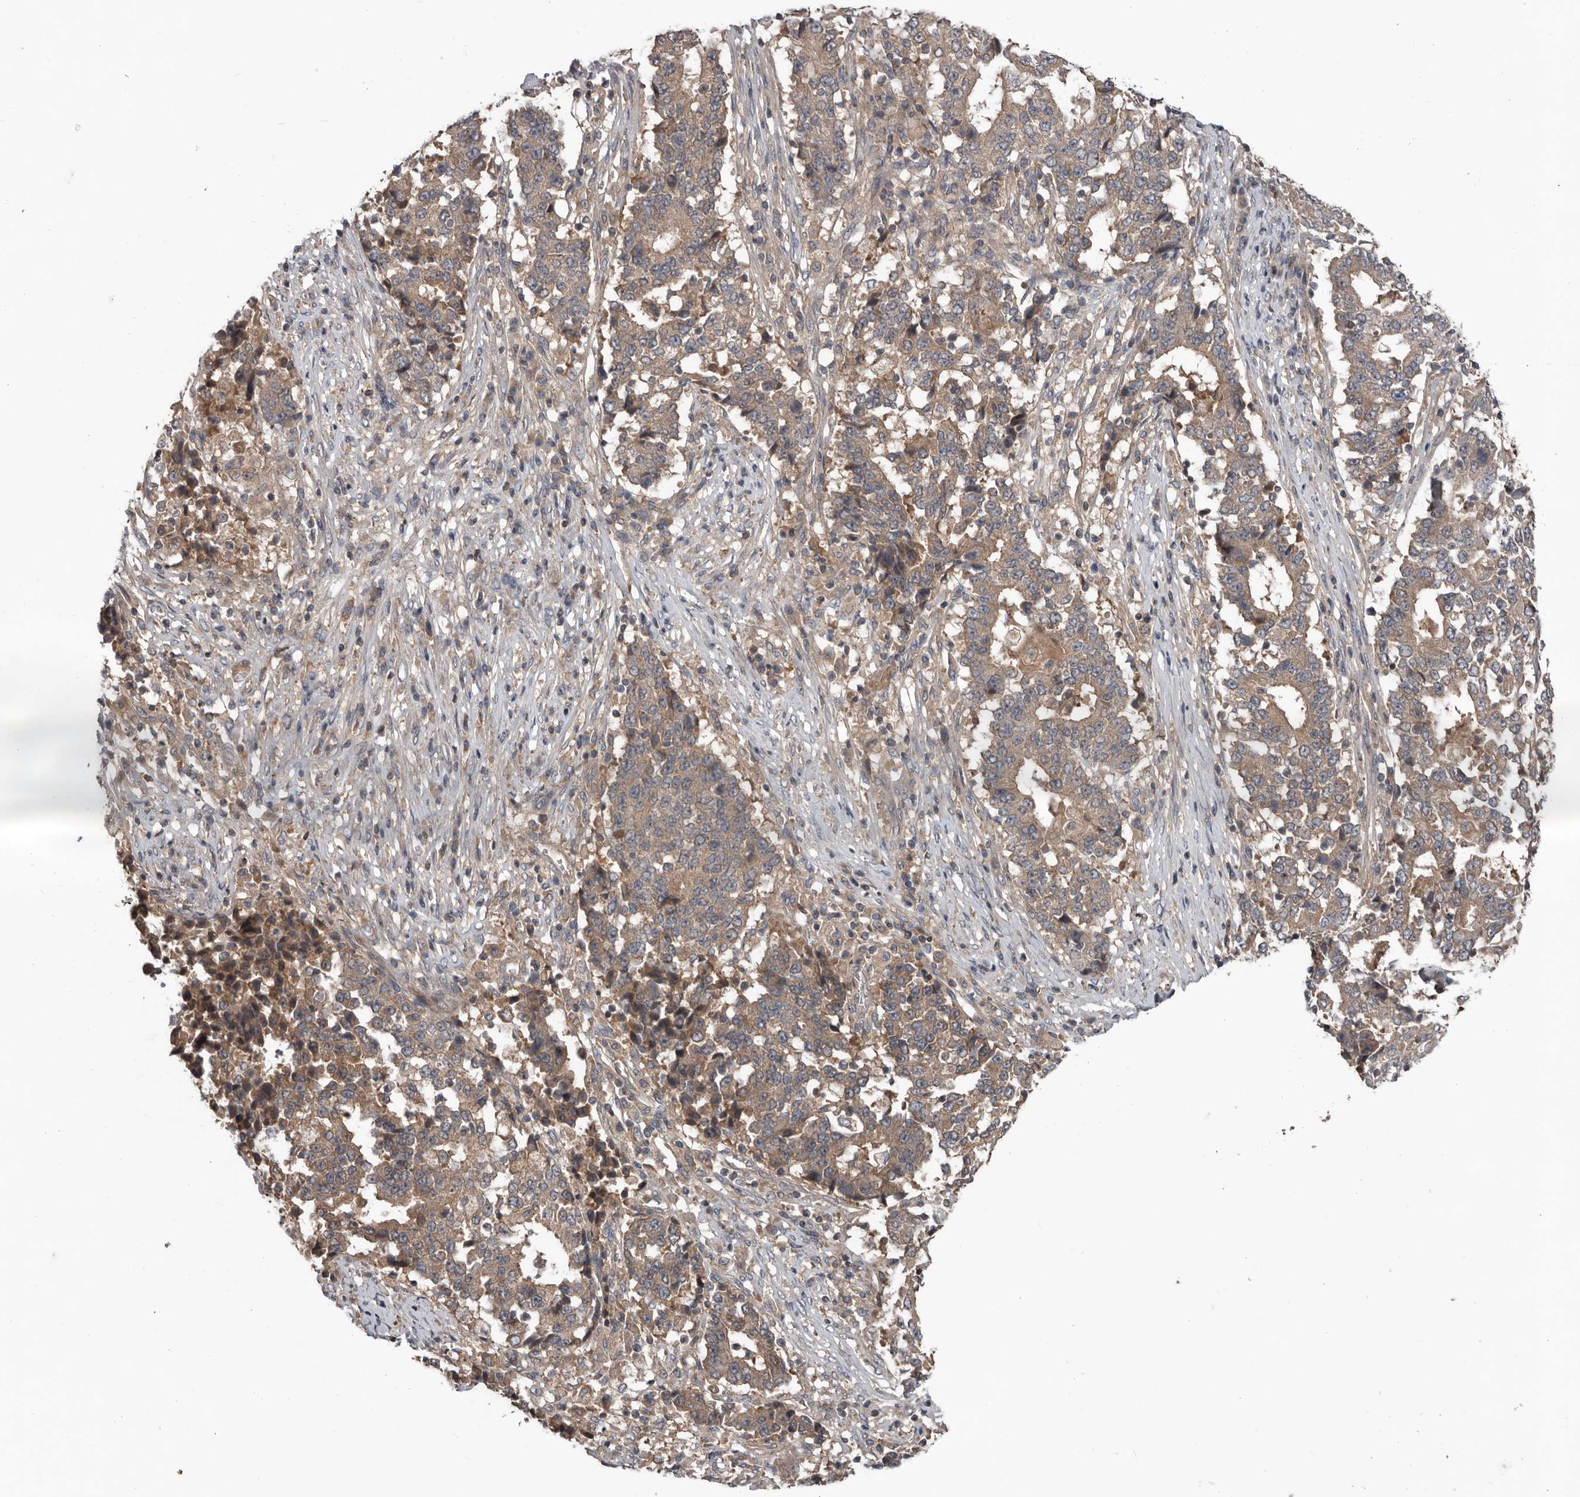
{"staining": {"intensity": "weak", "quantity": ">75%", "location": "cytoplasmic/membranous"}, "tissue": "stomach cancer", "cell_type": "Tumor cells", "image_type": "cancer", "snomed": [{"axis": "morphology", "description": "Adenocarcinoma, NOS"}, {"axis": "topography", "description": "Stomach"}], "caption": "An image showing weak cytoplasmic/membranous staining in about >75% of tumor cells in stomach adenocarcinoma, as visualized by brown immunohistochemical staining.", "gene": "DNAJB4", "patient": {"sex": "male", "age": 59}}